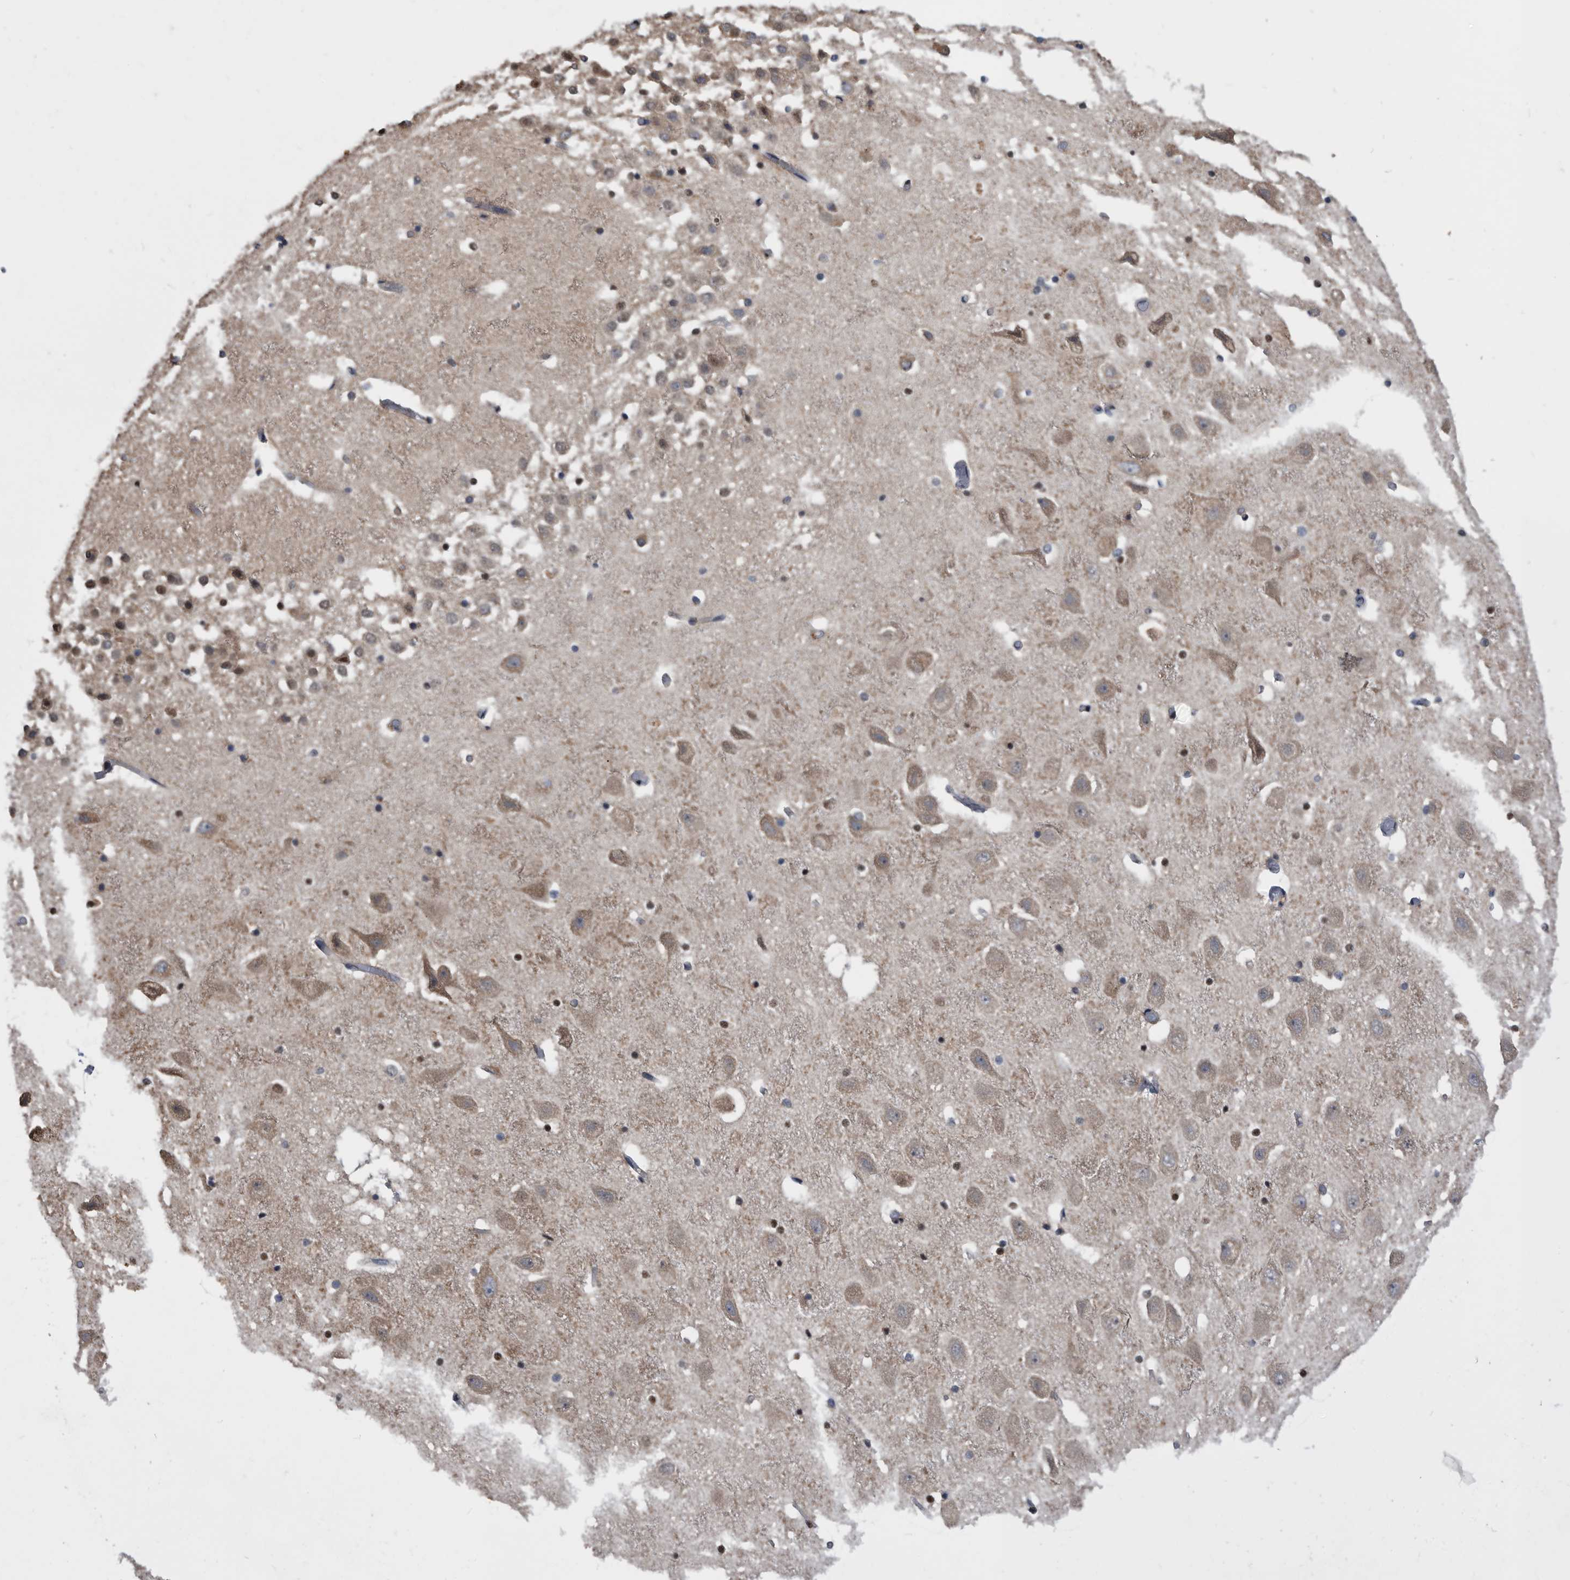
{"staining": {"intensity": "weak", "quantity": "<25%", "location": "cytoplasmic/membranous"}, "tissue": "hippocampus", "cell_type": "Glial cells", "image_type": "normal", "snomed": [{"axis": "morphology", "description": "Normal tissue, NOS"}, {"axis": "topography", "description": "Hippocampus"}], "caption": "An immunohistochemistry histopathology image of normal hippocampus is shown. There is no staining in glial cells of hippocampus. (DAB (3,3'-diaminobenzidine) IHC, high magnification).", "gene": "NRBP1", "patient": {"sex": "female", "age": 52}}